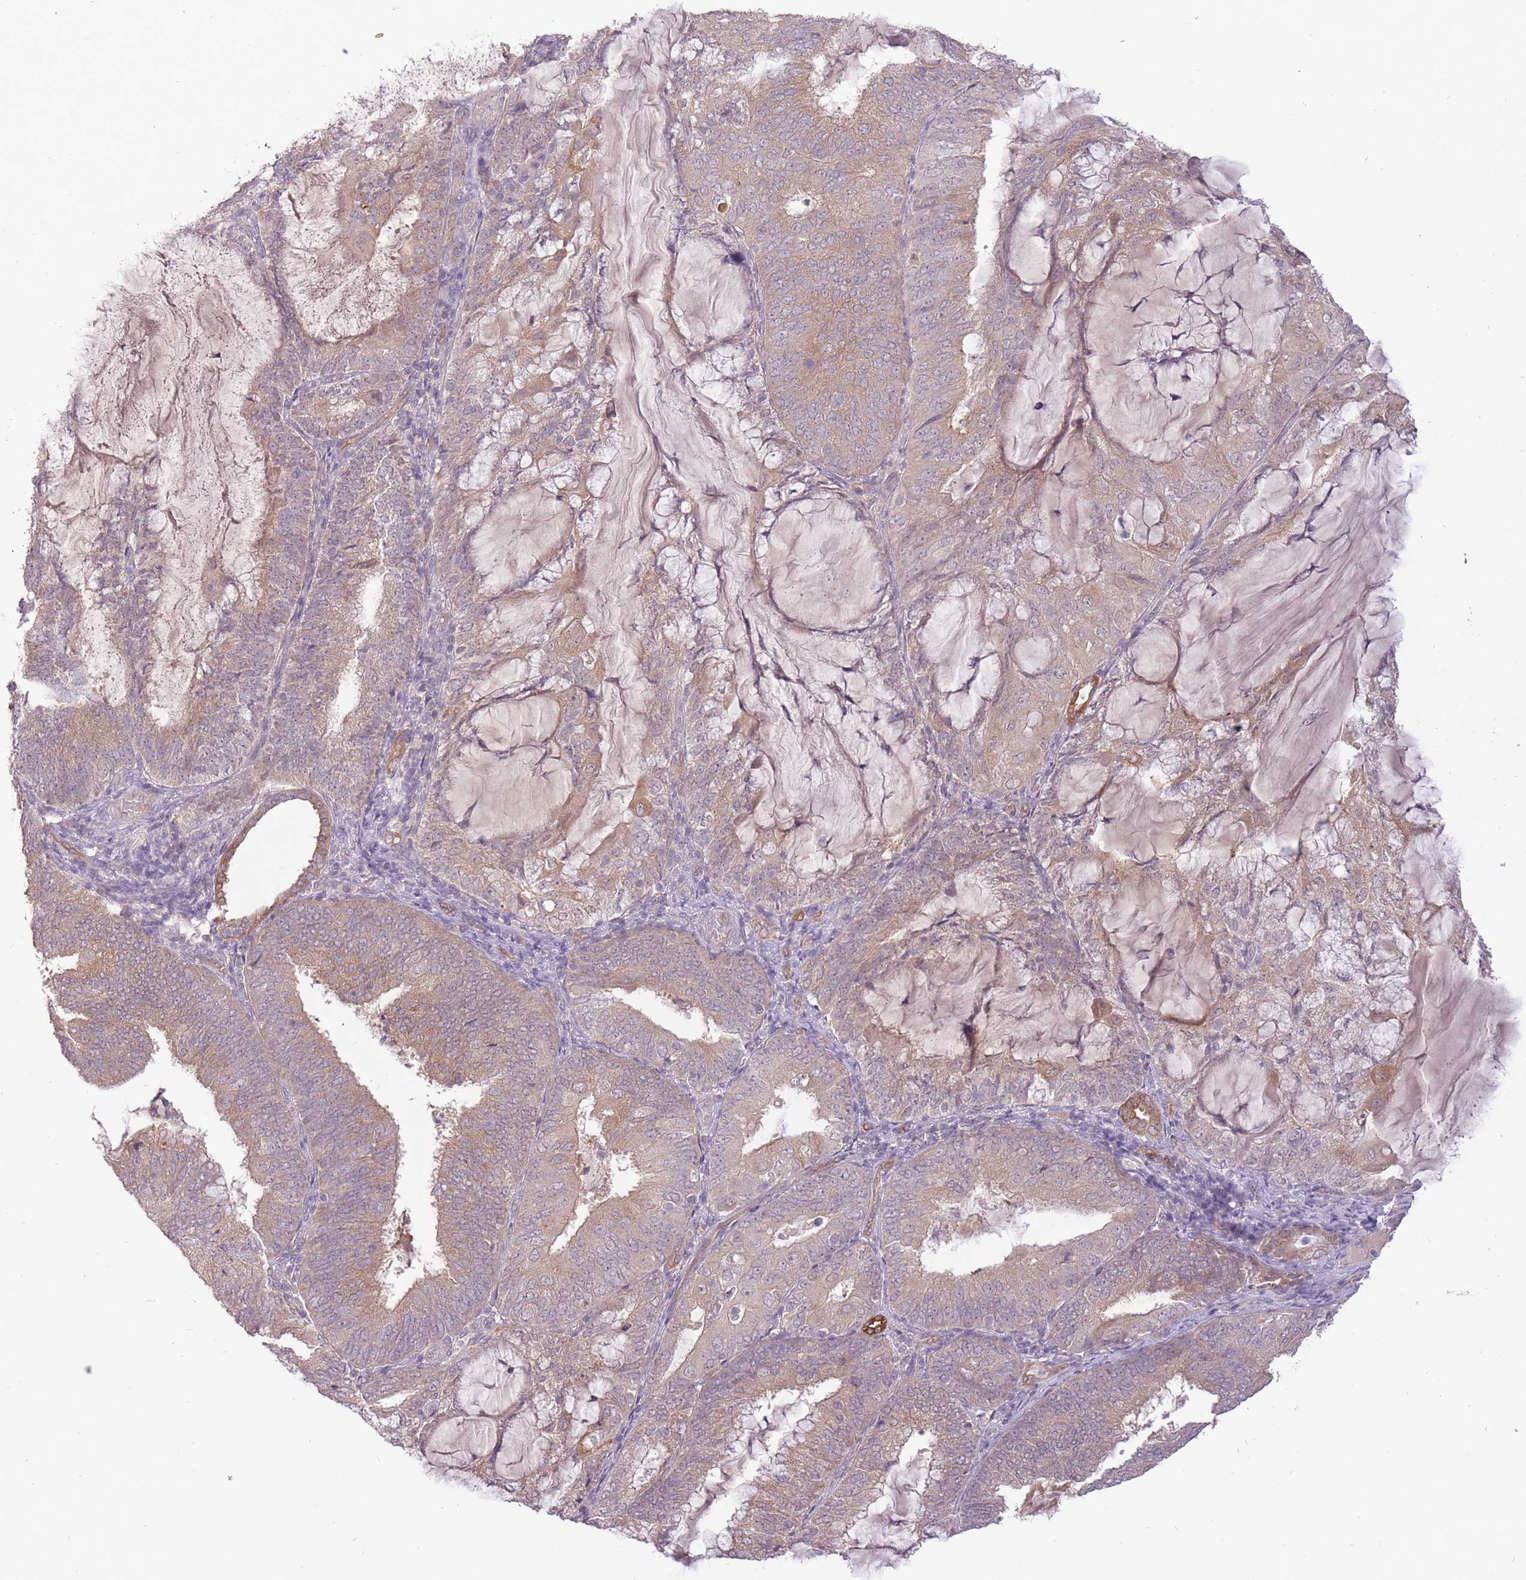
{"staining": {"intensity": "weak", "quantity": "25%-75%", "location": "cytoplasmic/membranous"}, "tissue": "endometrial cancer", "cell_type": "Tumor cells", "image_type": "cancer", "snomed": [{"axis": "morphology", "description": "Adenocarcinoma, NOS"}, {"axis": "topography", "description": "Endometrium"}], "caption": "IHC of human endometrial adenocarcinoma demonstrates low levels of weak cytoplasmic/membranous staining in approximately 25%-75% of tumor cells. (DAB IHC, brown staining for protein, blue staining for nuclei).", "gene": "LRATD2", "patient": {"sex": "female", "age": 81}}